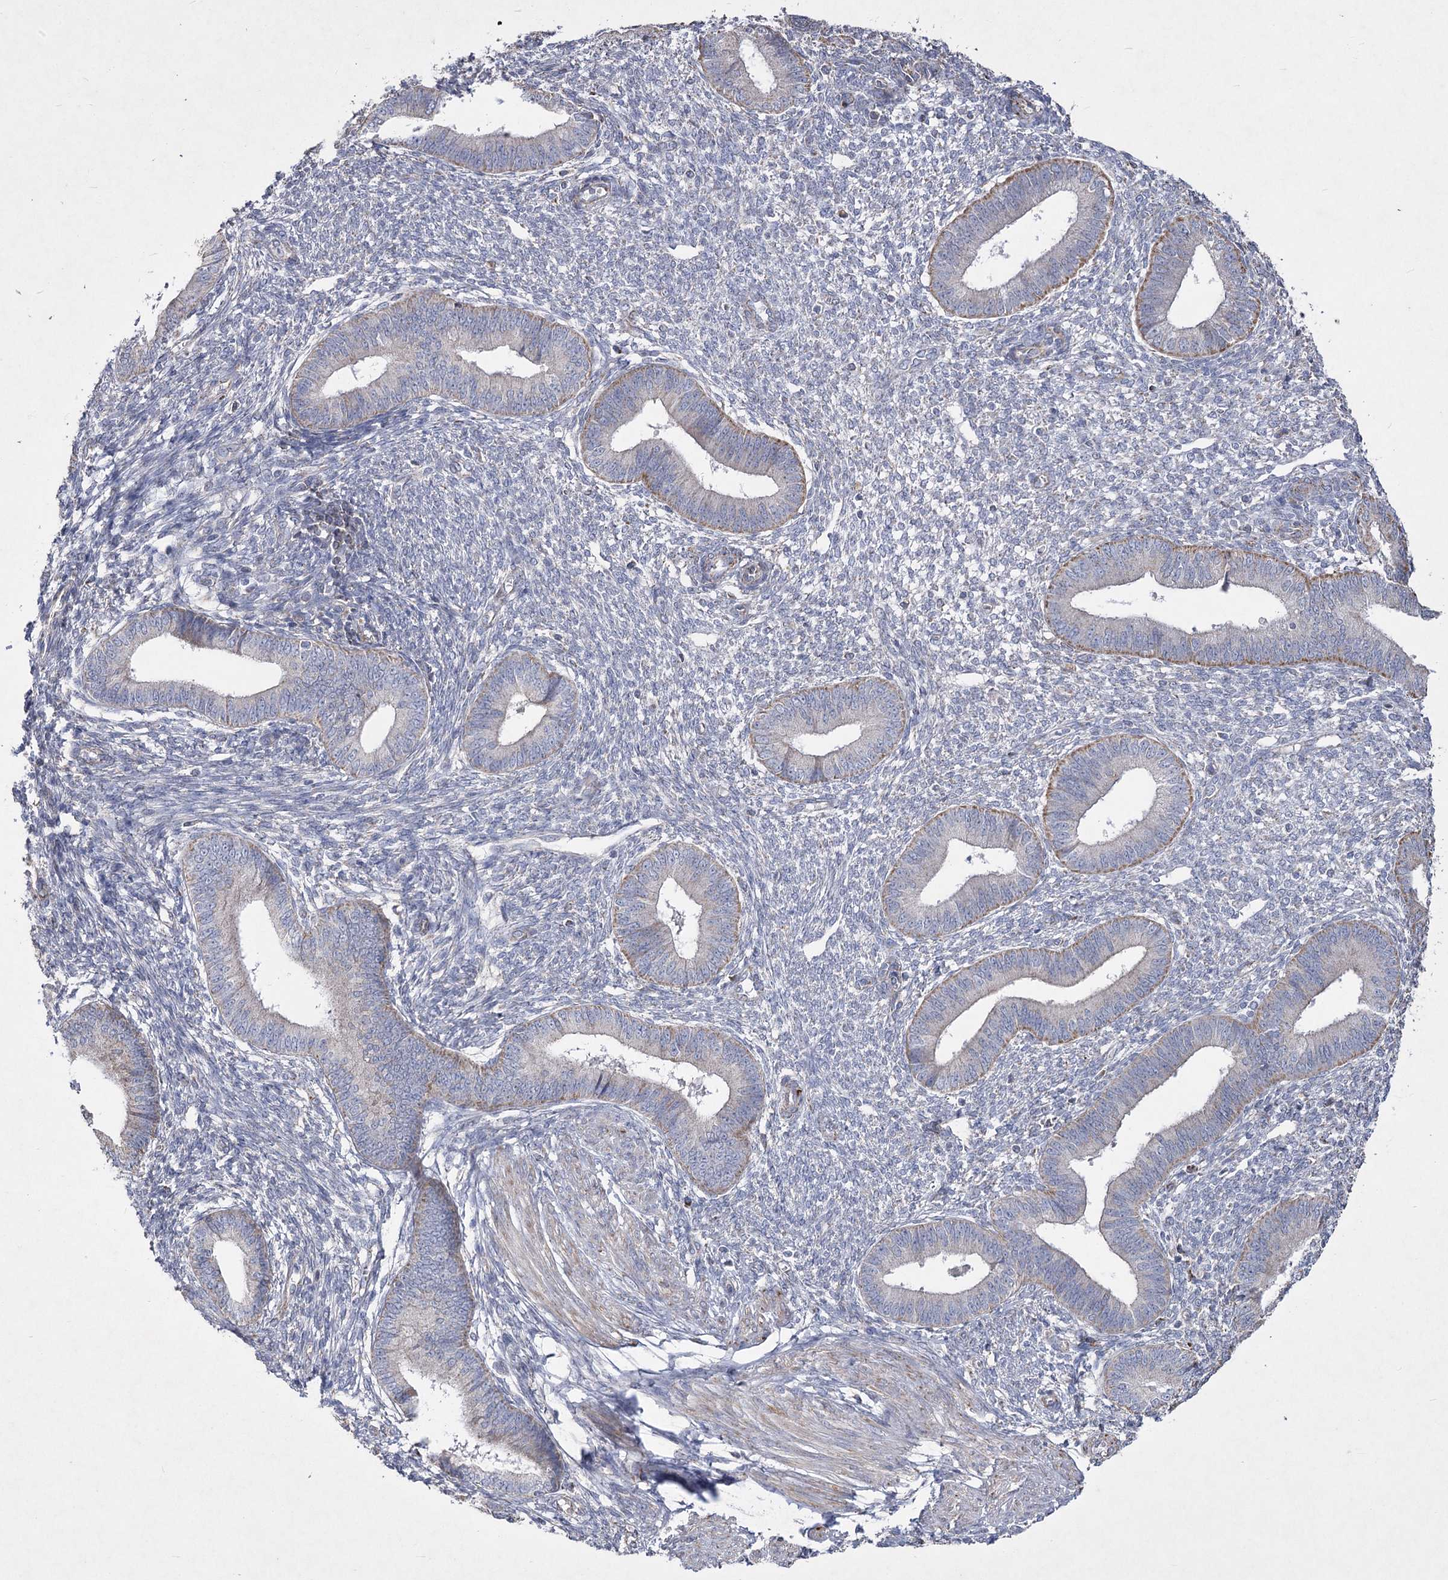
{"staining": {"intensity": "negative", "quantity": "none", "location": "none"}, "tissue": "endometrium", "cell_type": "Cells in endometrial stroma", "image_type": "normal", "snomed": [{"axis": "morphology", "description": "Normal tissue, NOS"}, {"axis": "topography", "description": "Endometrium"}], "caption": "This is an IHC image of unremarkable endometrium. There is no positivity in cells in endometrial stroma.", "gene": "PDHB", "patient": {"sex": "female", "age": 46}}